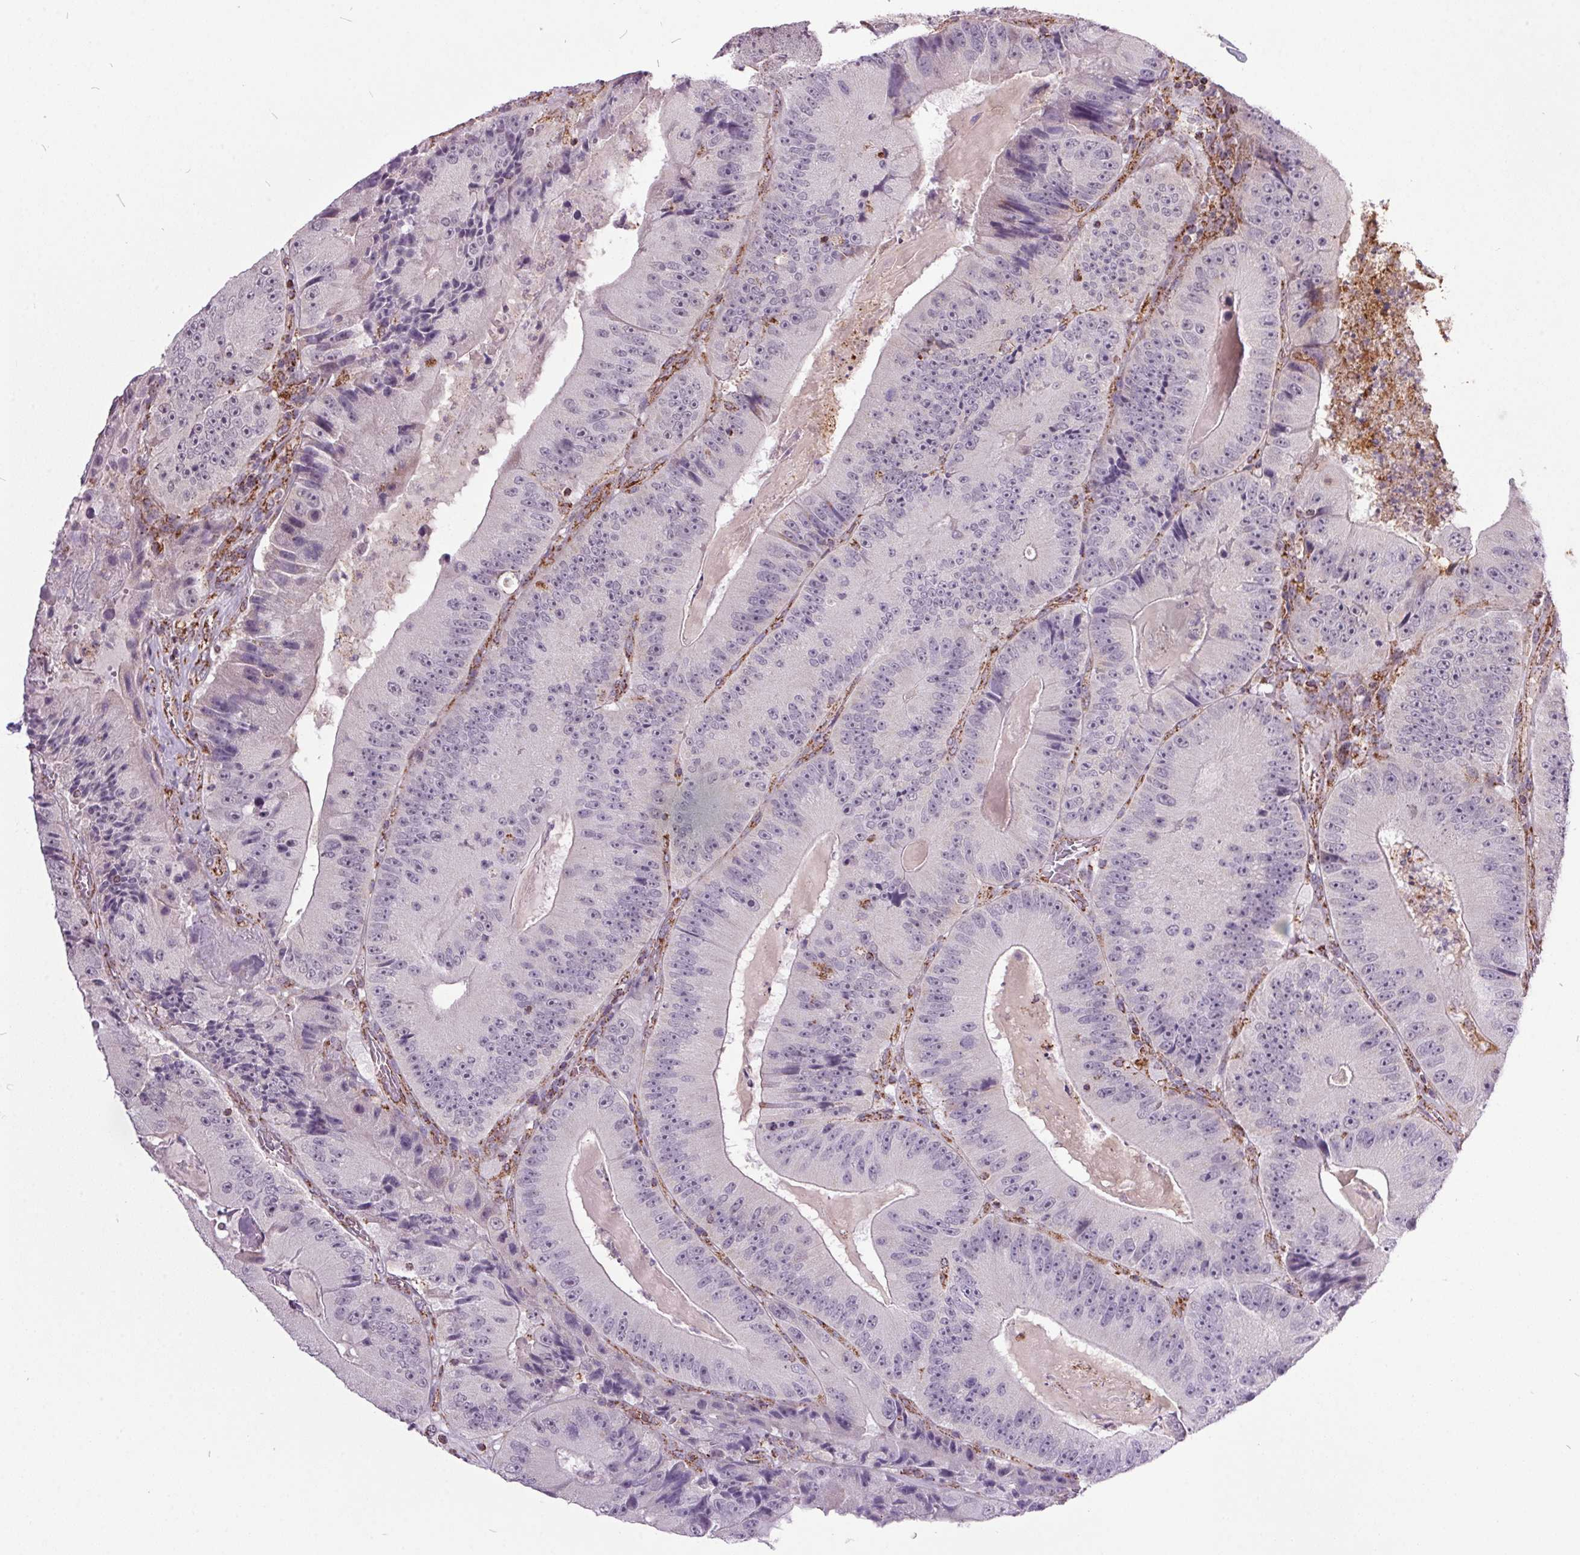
{"staining": {"intensity": "negative", "quantity": "none", "location": "none"}, "tissue": "colorectal cancer", "cell_type": "Tumor cells", "image_type": "cancer", "snomed": [{"axis": "morphology", "description": "Adenocarcinoma, NOS"}, {"axis": "topography", "description": "Colon"}], "caption": "This is an immunohistochemistry micrograph of human colorectal cancer (adenocarcinoma). There is no positivity in tumor cells.", "gene": "NDUFS6", "patient": {"sex": "female", "age": 86}}